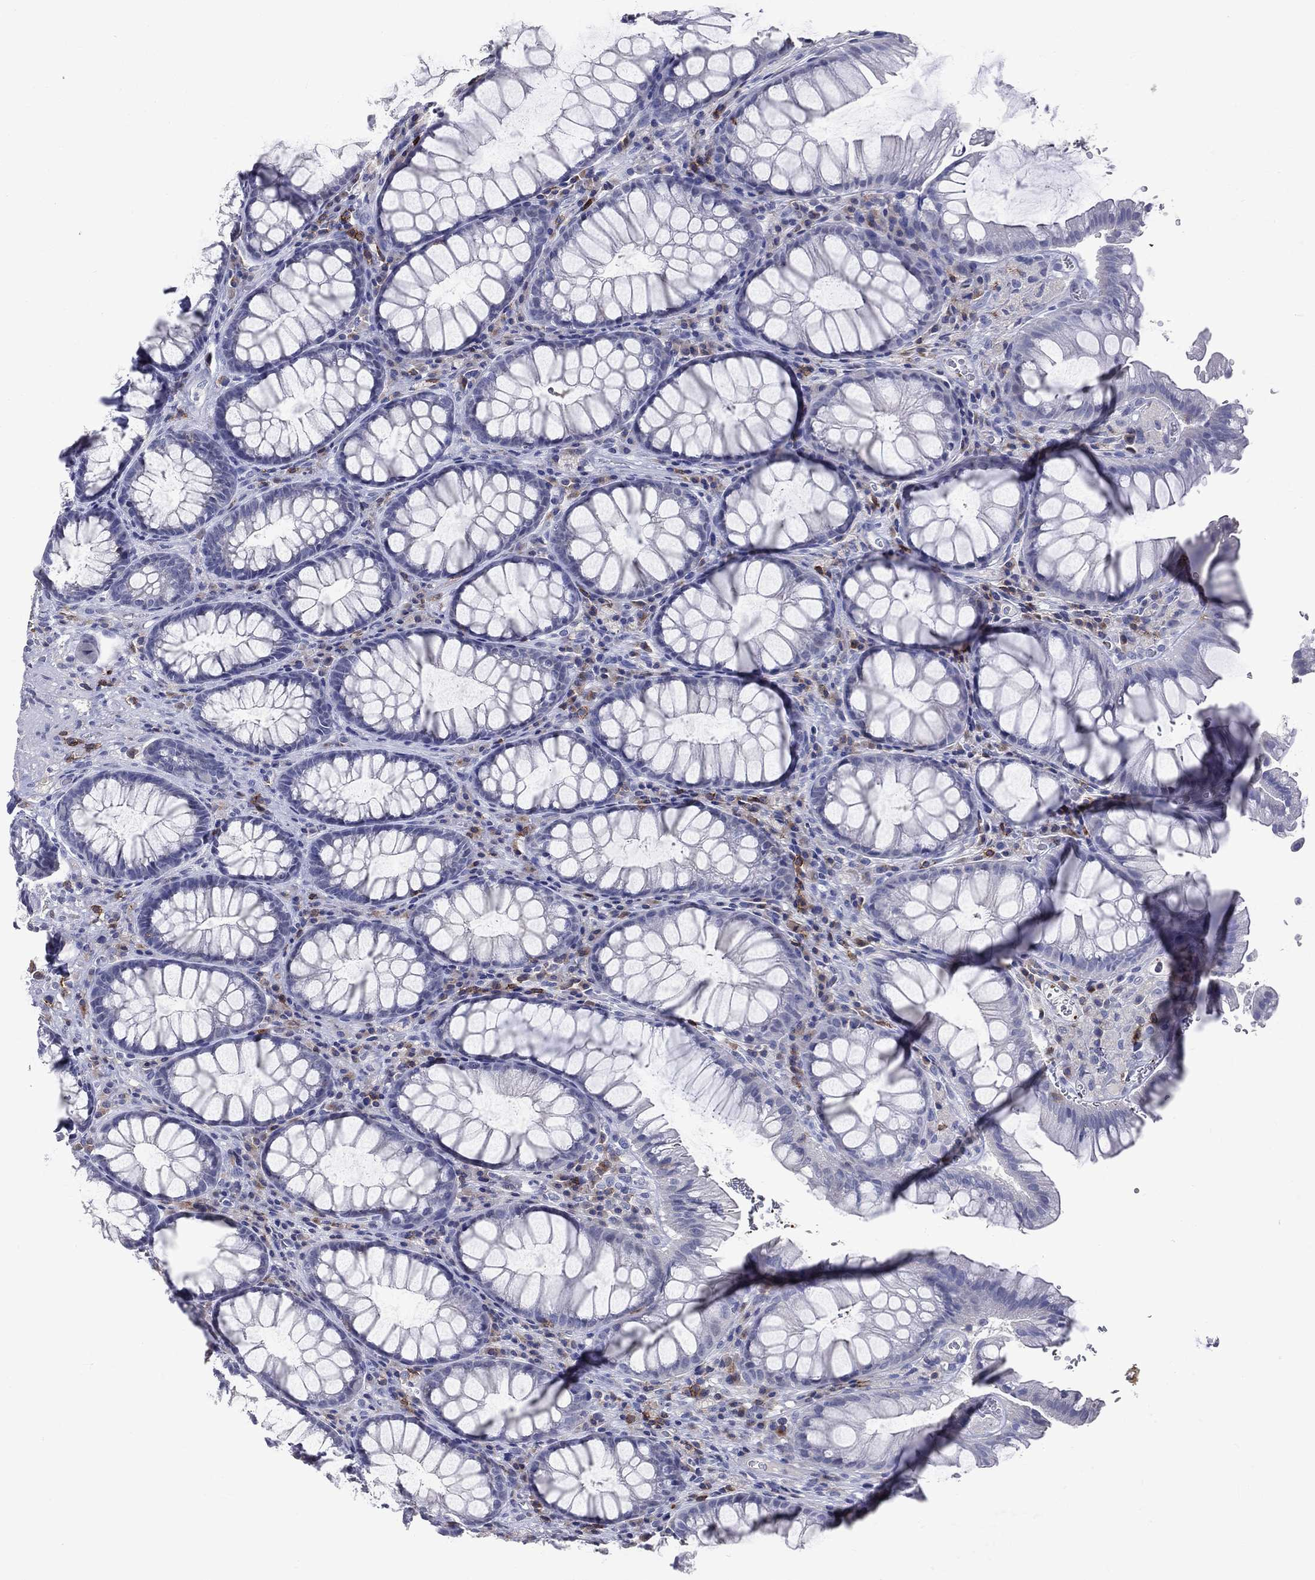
{"staining": {"intensity": "negative", "quantity": "none", "location": "none"}, "tissue": "rectum", "cell_type": "Glandular cells", "image_type": "normal", "snomed": [{"axis": "morphology", "description": "Normal tissue, NOS"}, {"axis": "topography", "description": "Rectum"}], "caption": "High power microscopy micrograph of an immunohistochemistry histopathology image of normal rectum, revealing no significant positivity in glandular cells.", "gene": "LAT", "patient": {"sex": "female", "age": 68}}